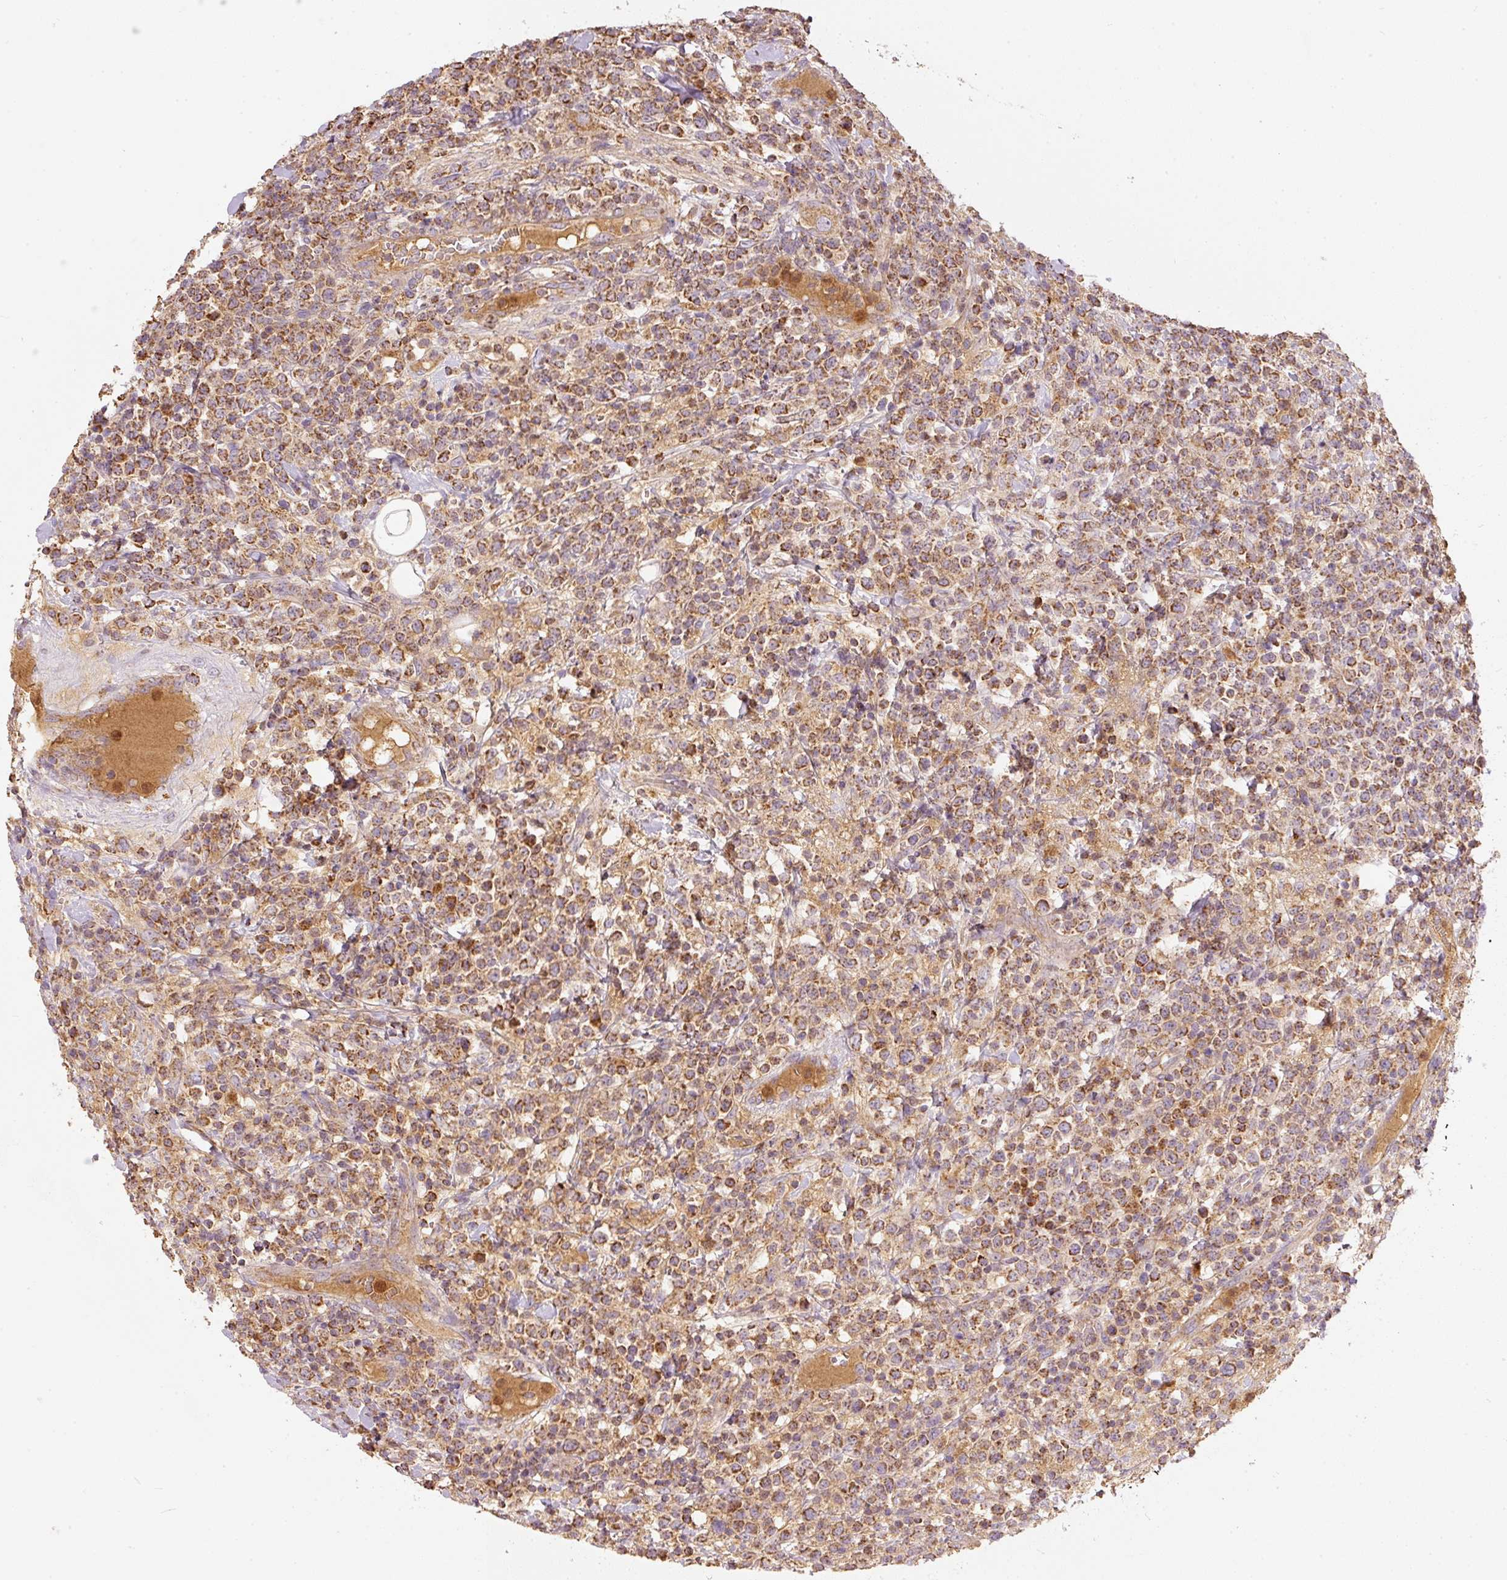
{"staining": {"intensity": "moderate", "quantity": ">75%", "location": "cytoplasmic/membranous"}, "tissue": "lymphoma", "cell_type": "Tumor cells", "image_type": "cancer", "snomed": [{"axis": "morphology", "description": "Malignant lymphoma, non-Hodgkin's type, High grade"}, {"axis": "topography", "description": "Colon"}], "caption": "Lymphoma stained with DAB immunohistochemistry (IHC) shows medium levels of moderate cytoplasmic/membranous staining in approximately >75% of tumor cells.", "gene": "PSENEN", "patient": {"sex": "female", "age": 53}}